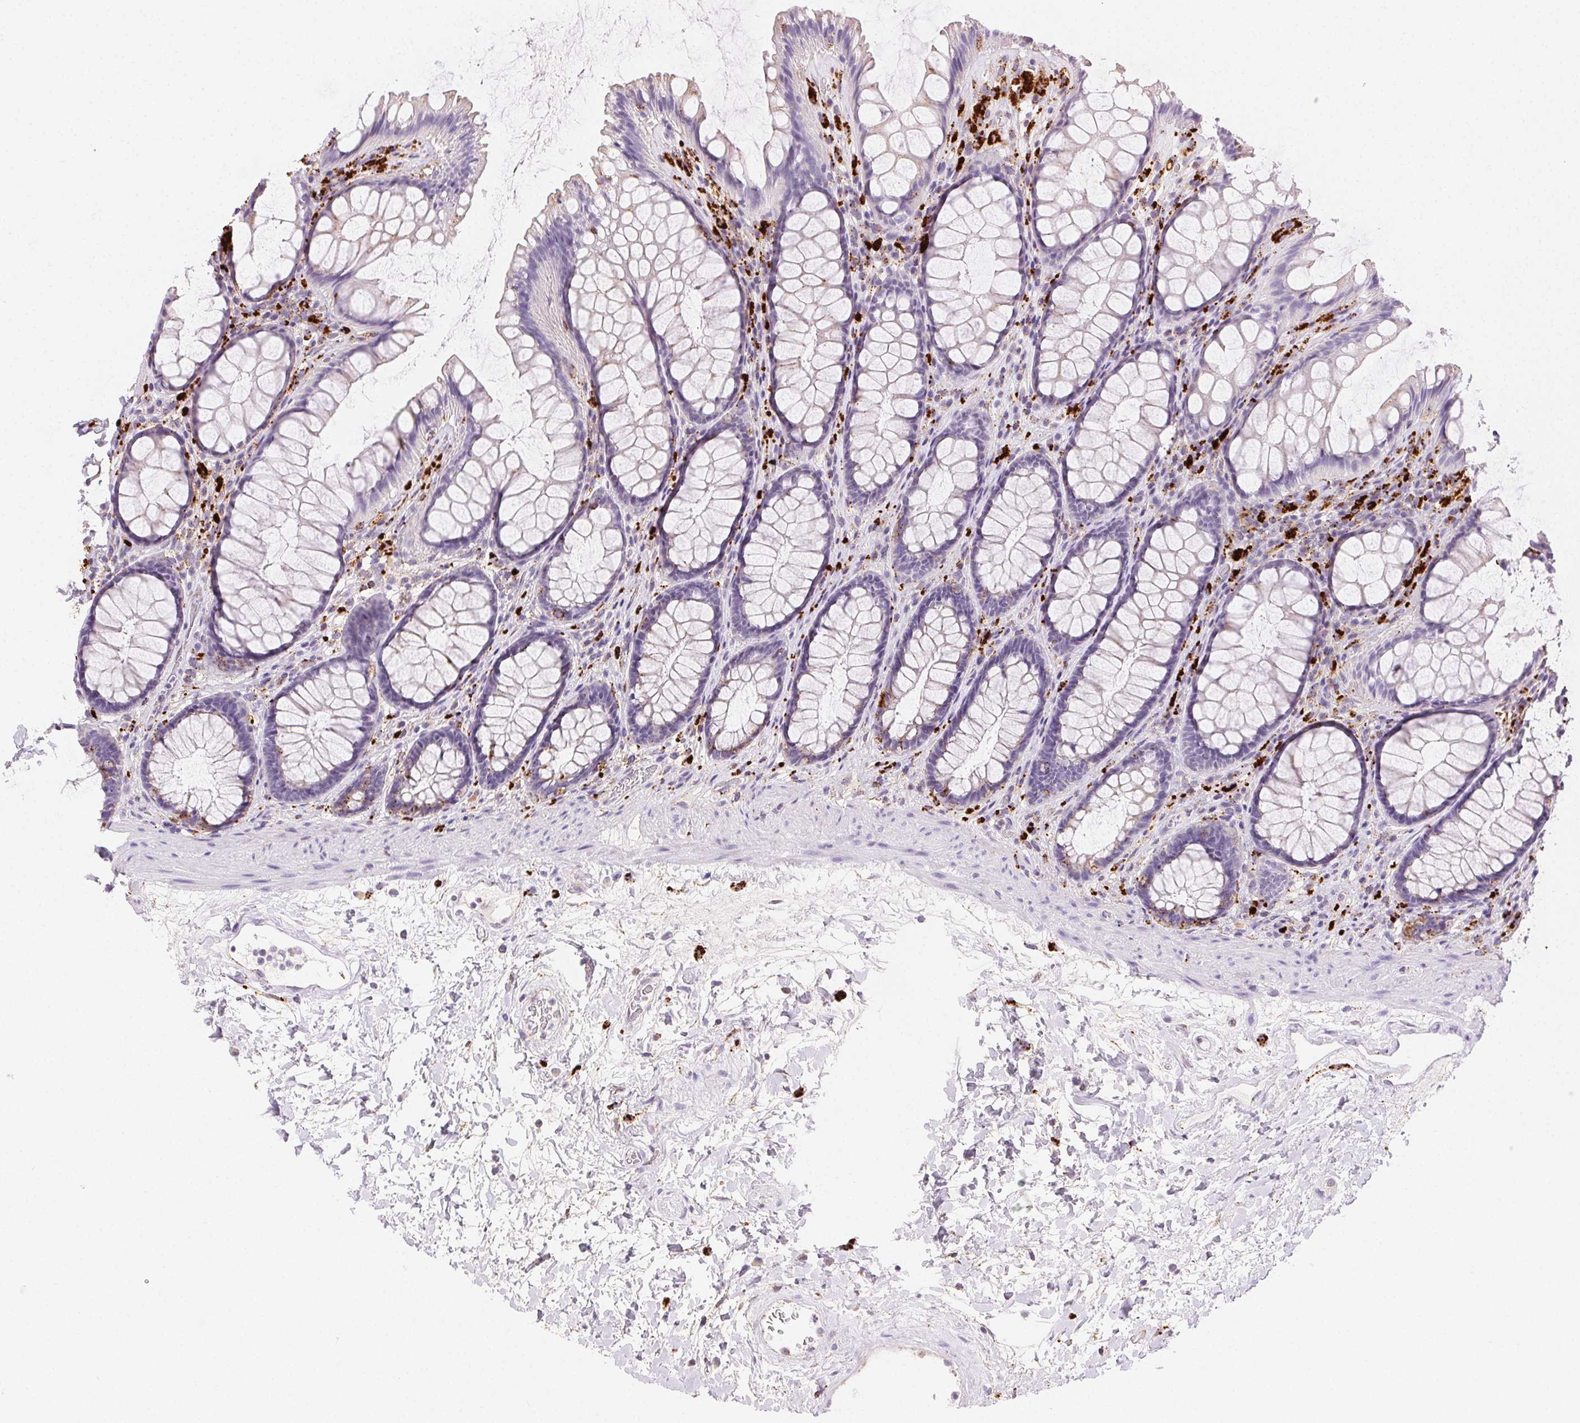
{"staining": {"intensity": "negative", "quantity": "none", "location": "none"}, "tissue": "rectum", "cell_type": "Glandular cells", "image_type": "normal", "snomed": [{"axis": "morphology", "description": "Normal tissue, NOS"}, {"axis": "topography", "description": "Rectum"}], "caption": "A photomicrograph of rectum stained for a protein displays no brown staining in glandular cells. Brightfield microscopy of immunohistochemistry (IHC) stained with DAB (brown) and hematoxylin (blue), captured at high magnification.", "gene": "SCPEP1", "patient": {"sex": "male", "age": 72}}